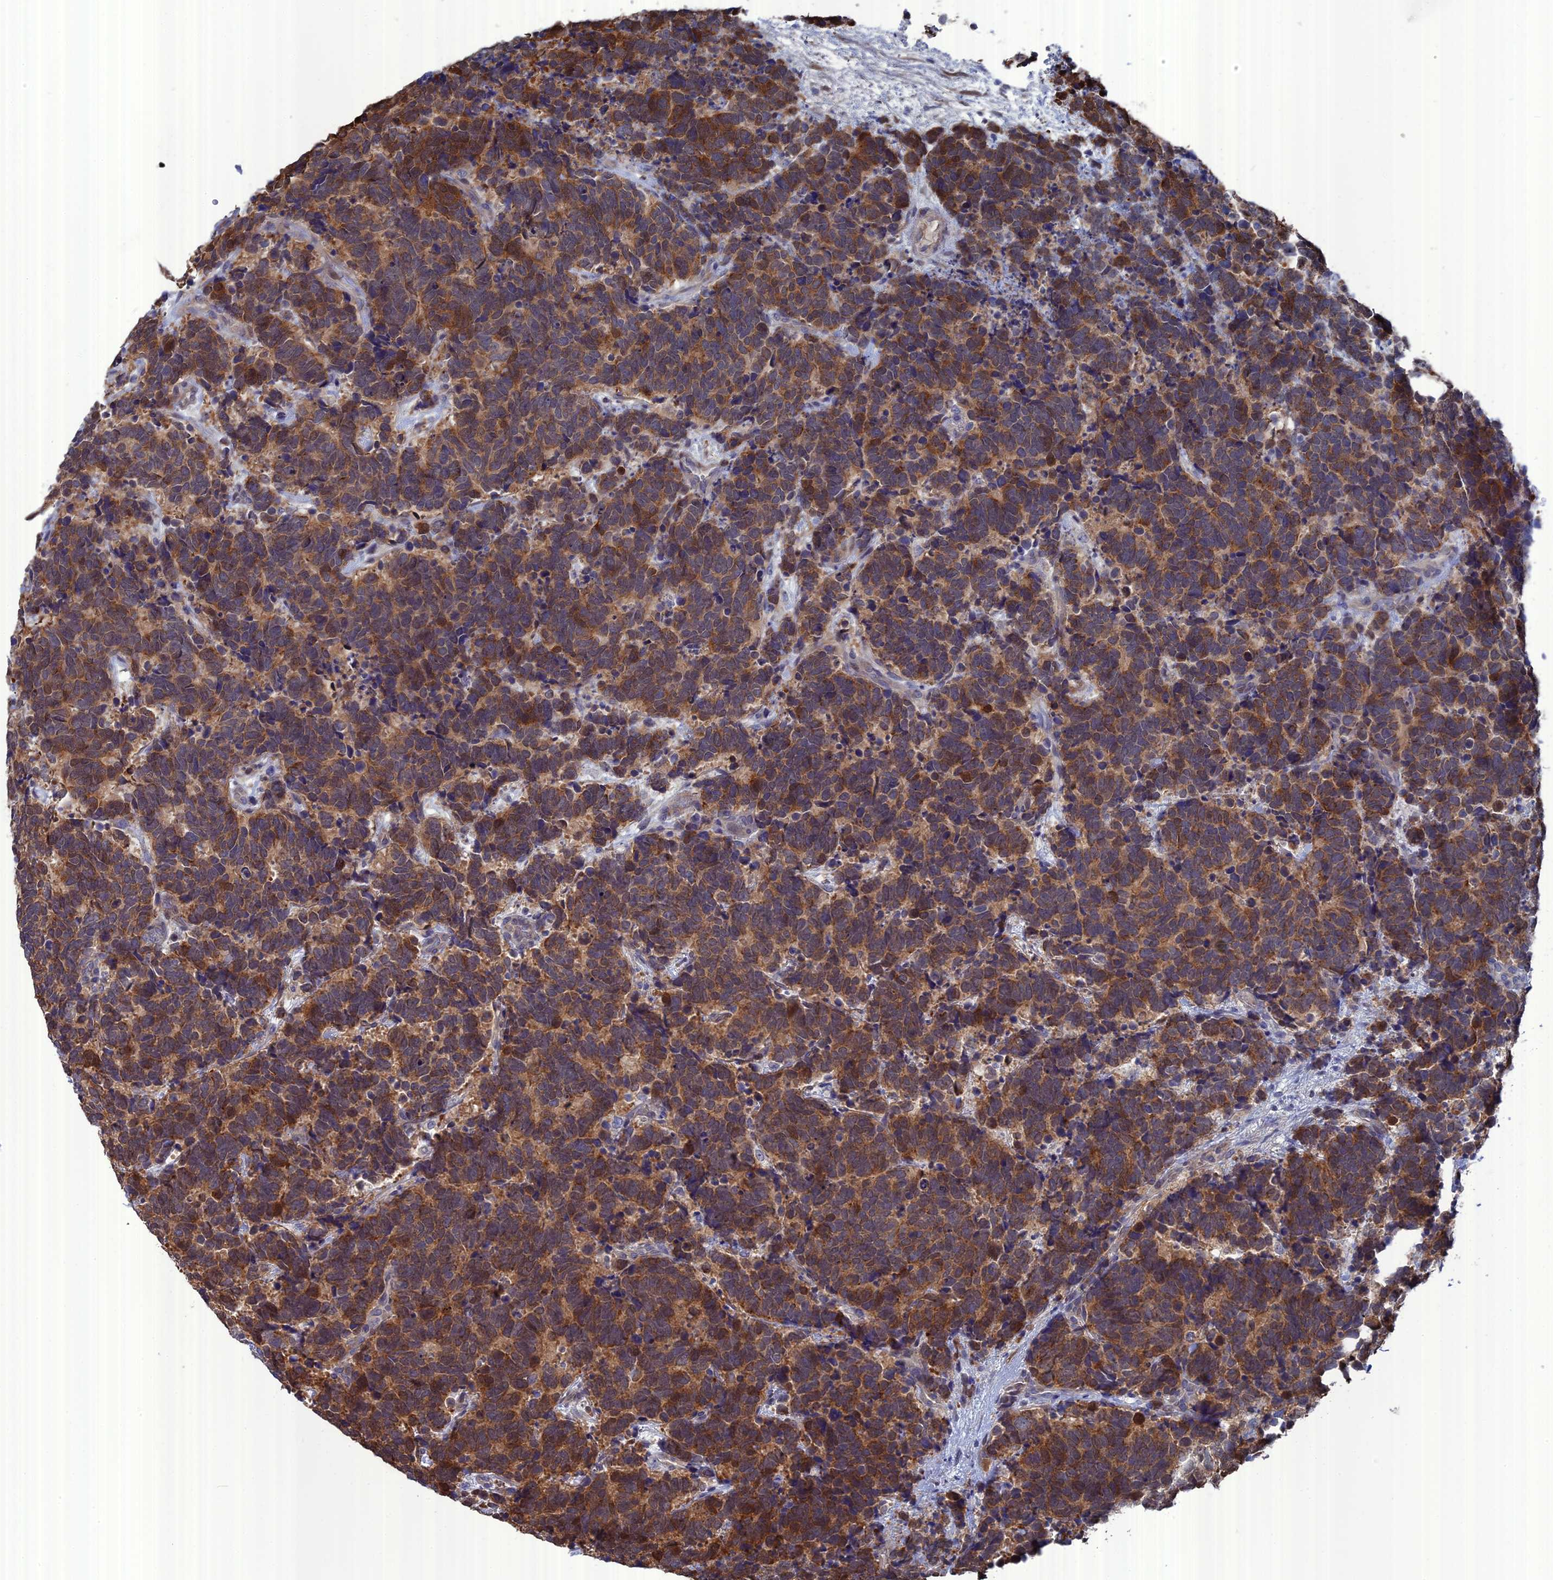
{"staining": {"intensity": "strong", "quantity": ">75%", "location": "cytoplasmic/membranous"}, "tissue": "carcinoid", "cell_type": "Tumor cells", "image_type": "cancer", "snomed": [{"axis": "morphology", "description": "Carcinoma, NOS"}, {"axis": "morphology", "description": "Carcinoid, malignant, NOS"}, {"axis": "topography", "description": "Urinary bladder"}], "caption": "Carcinoid tissue displays strong cytoplasmic/membranous positivity in about >75% of tumor cells, visualized by immunohistochemistry.", "gene": "TMEM161A", "patient": {"sex": "male", "age": 57}}